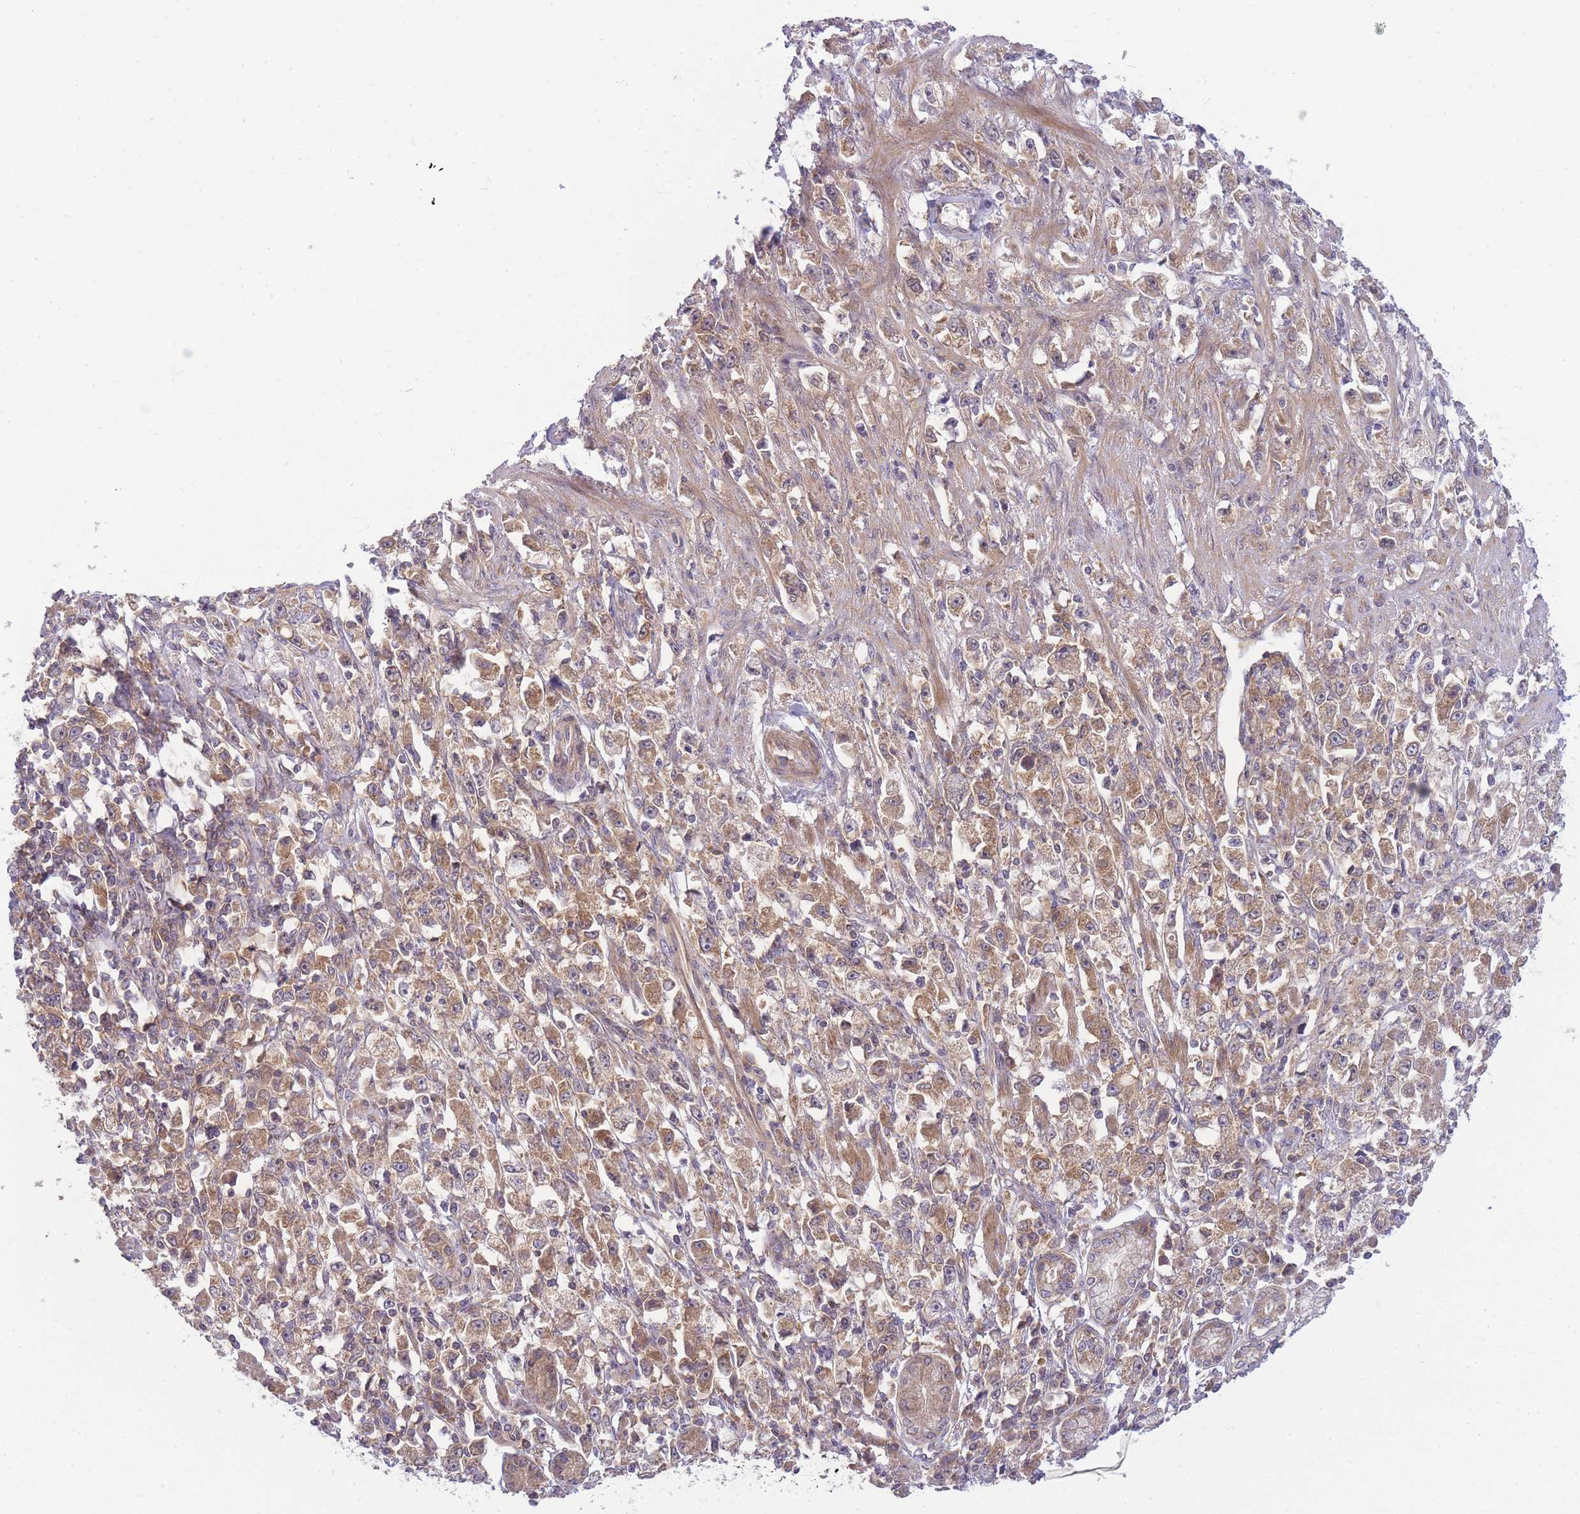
{"staining": {"intensity": "weak", "quantity": ">75%", "location": "cytoplasmic/membranous"}, "tissue": "stomach cancer", "cell_type": "Tumor cells", "image_type": "cancer", "snomed": [{"axis": "morphology", "description": "Adenocarcinoma, NOS"}, {"axis": "topography", "description": "Stomach"}], "caption": "Weak cytoplasmic/membranous positivity is identified in about >75% of tumor cells in stomach cancer (adenocarcinoma).", "gene": "PFDN6", "patient": {"sex": "female", "age": 59}}